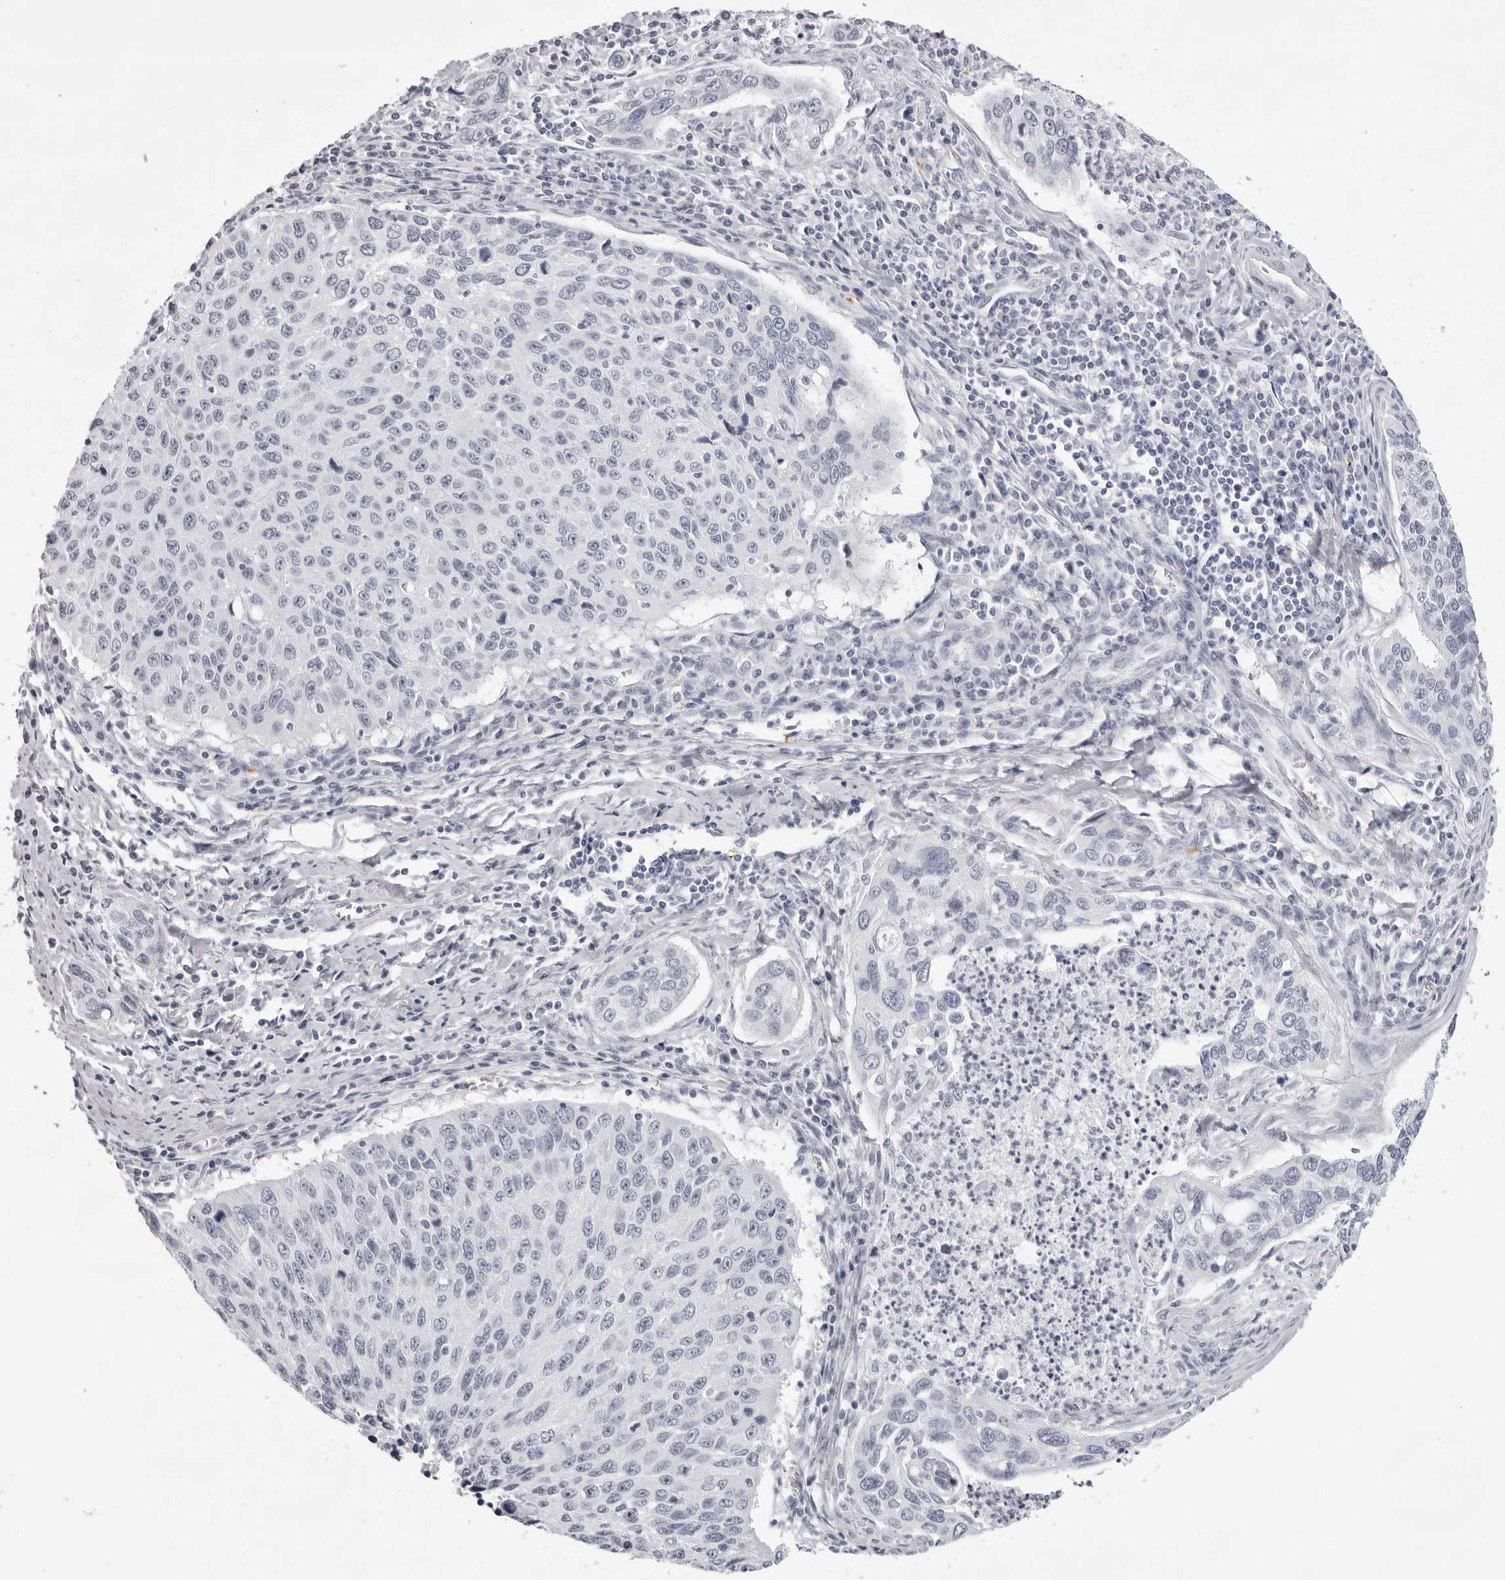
{"staining": {"intensity": "negative", "quantity": "none", "location": "none"}, "tissue": "cervical cancer", "cell_type": "Tumor cells", "image_type": "cancer", "snomed": [{"axis": "morphology", "description": "Squamous cell carcinoma, NOS"}, {"axis": "topography", "description": "Cervix"}], "caption": "Image shows no significant protein positivity in tumor cells of cervical squamous cell carcinoma.", "gene": "SPTA1", "patient": {"sex": "female", "age": 53}}